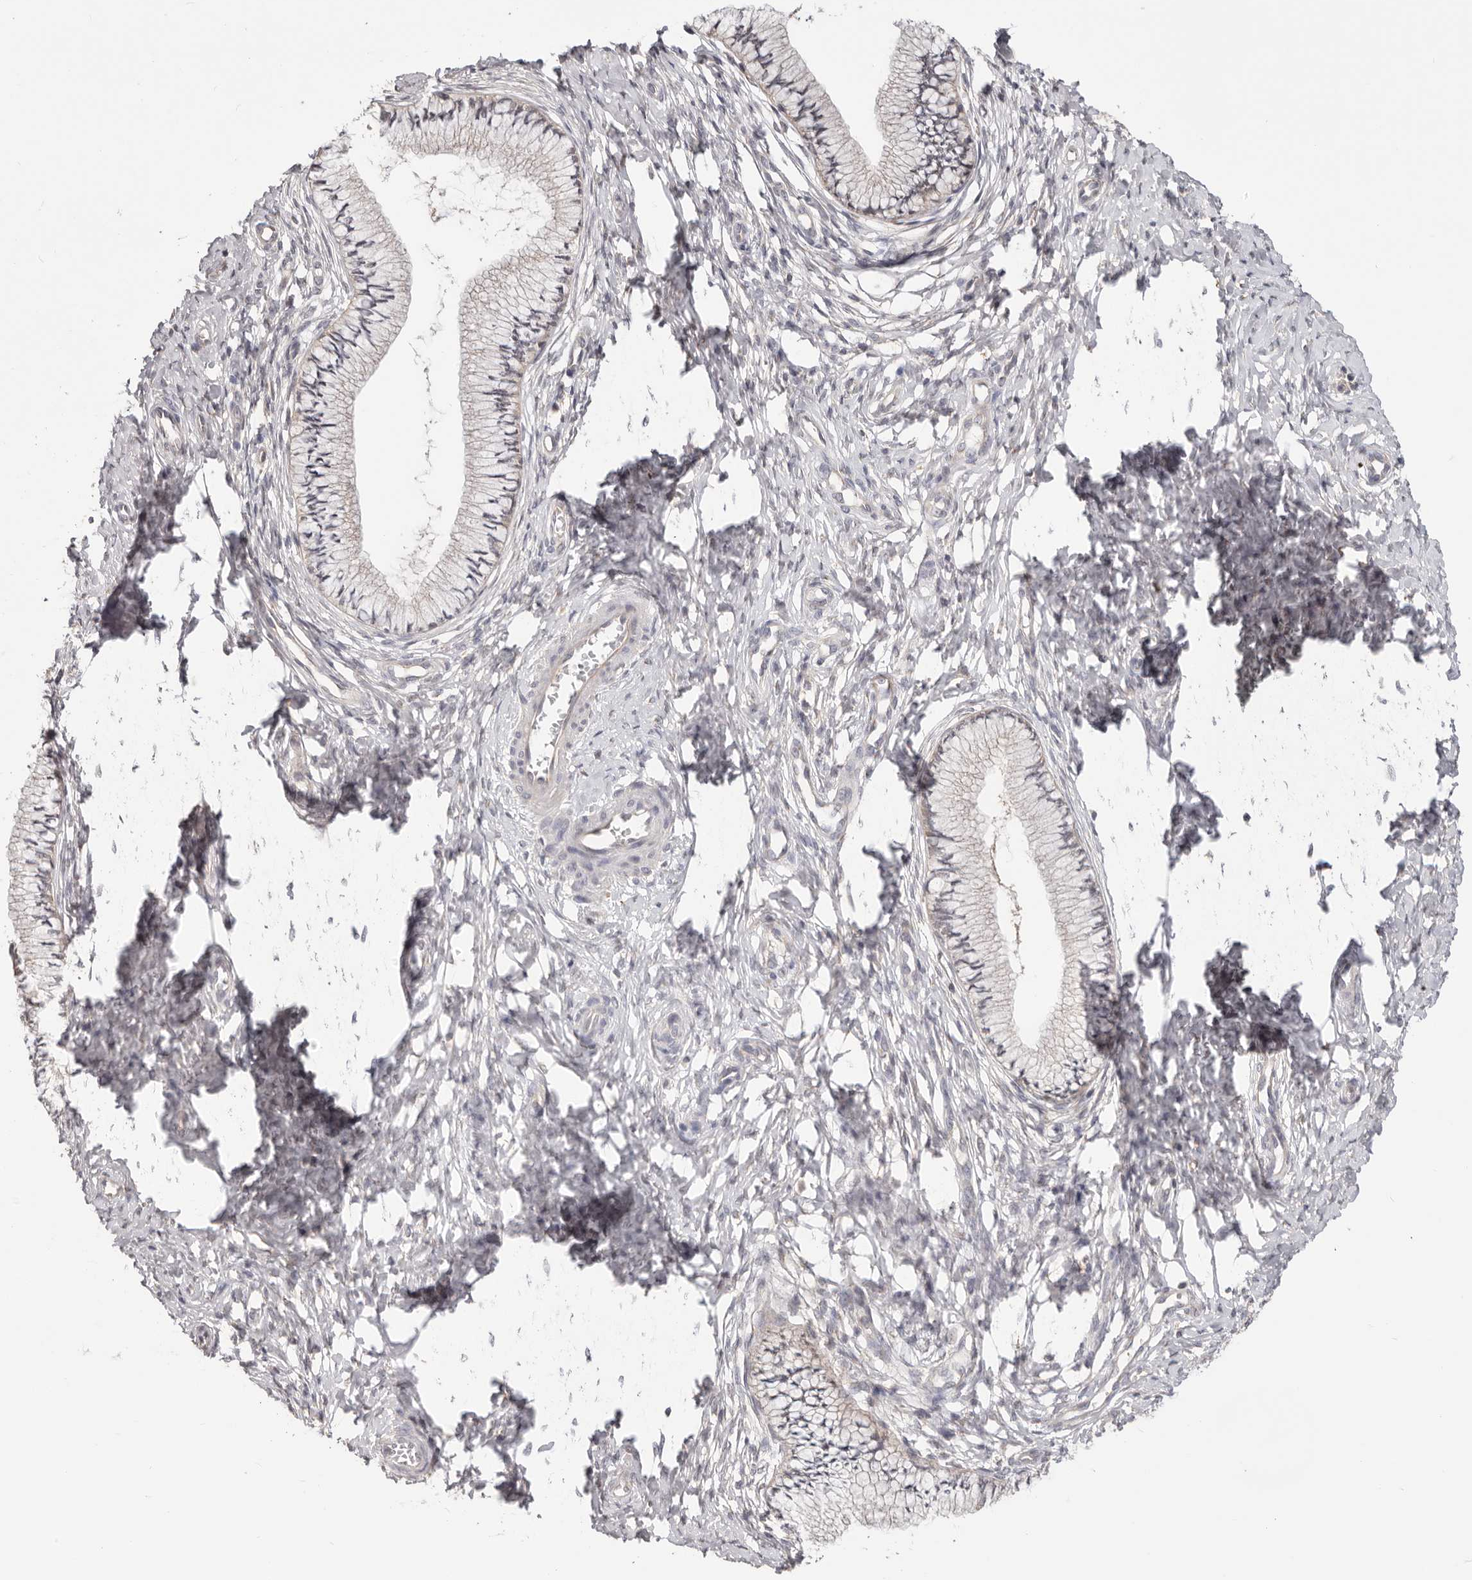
{"staining": {"intensity": "negative", "quantity": "none", "location": "none"}, "tissue": "cervix", "cell_type": "Glandular cells", "image_type": "normal", "snomed": [{"axis": "morphology", "description": "Normal tissue, NOS"}, {"axis": "topography", "description": "Cervix"}], "caption": "High power microscopy image of an immunohistochemistry micrograph of benign cervix, revealing no significant expression in glandular cells. (Stains: DAB immunohistochemistry (IHC) with hematoxylin counter stain, Microscopy: brightfield microscopy at high magnification).", "gene": "LRP6", "patient": {"sex": "female", "age": 36}}